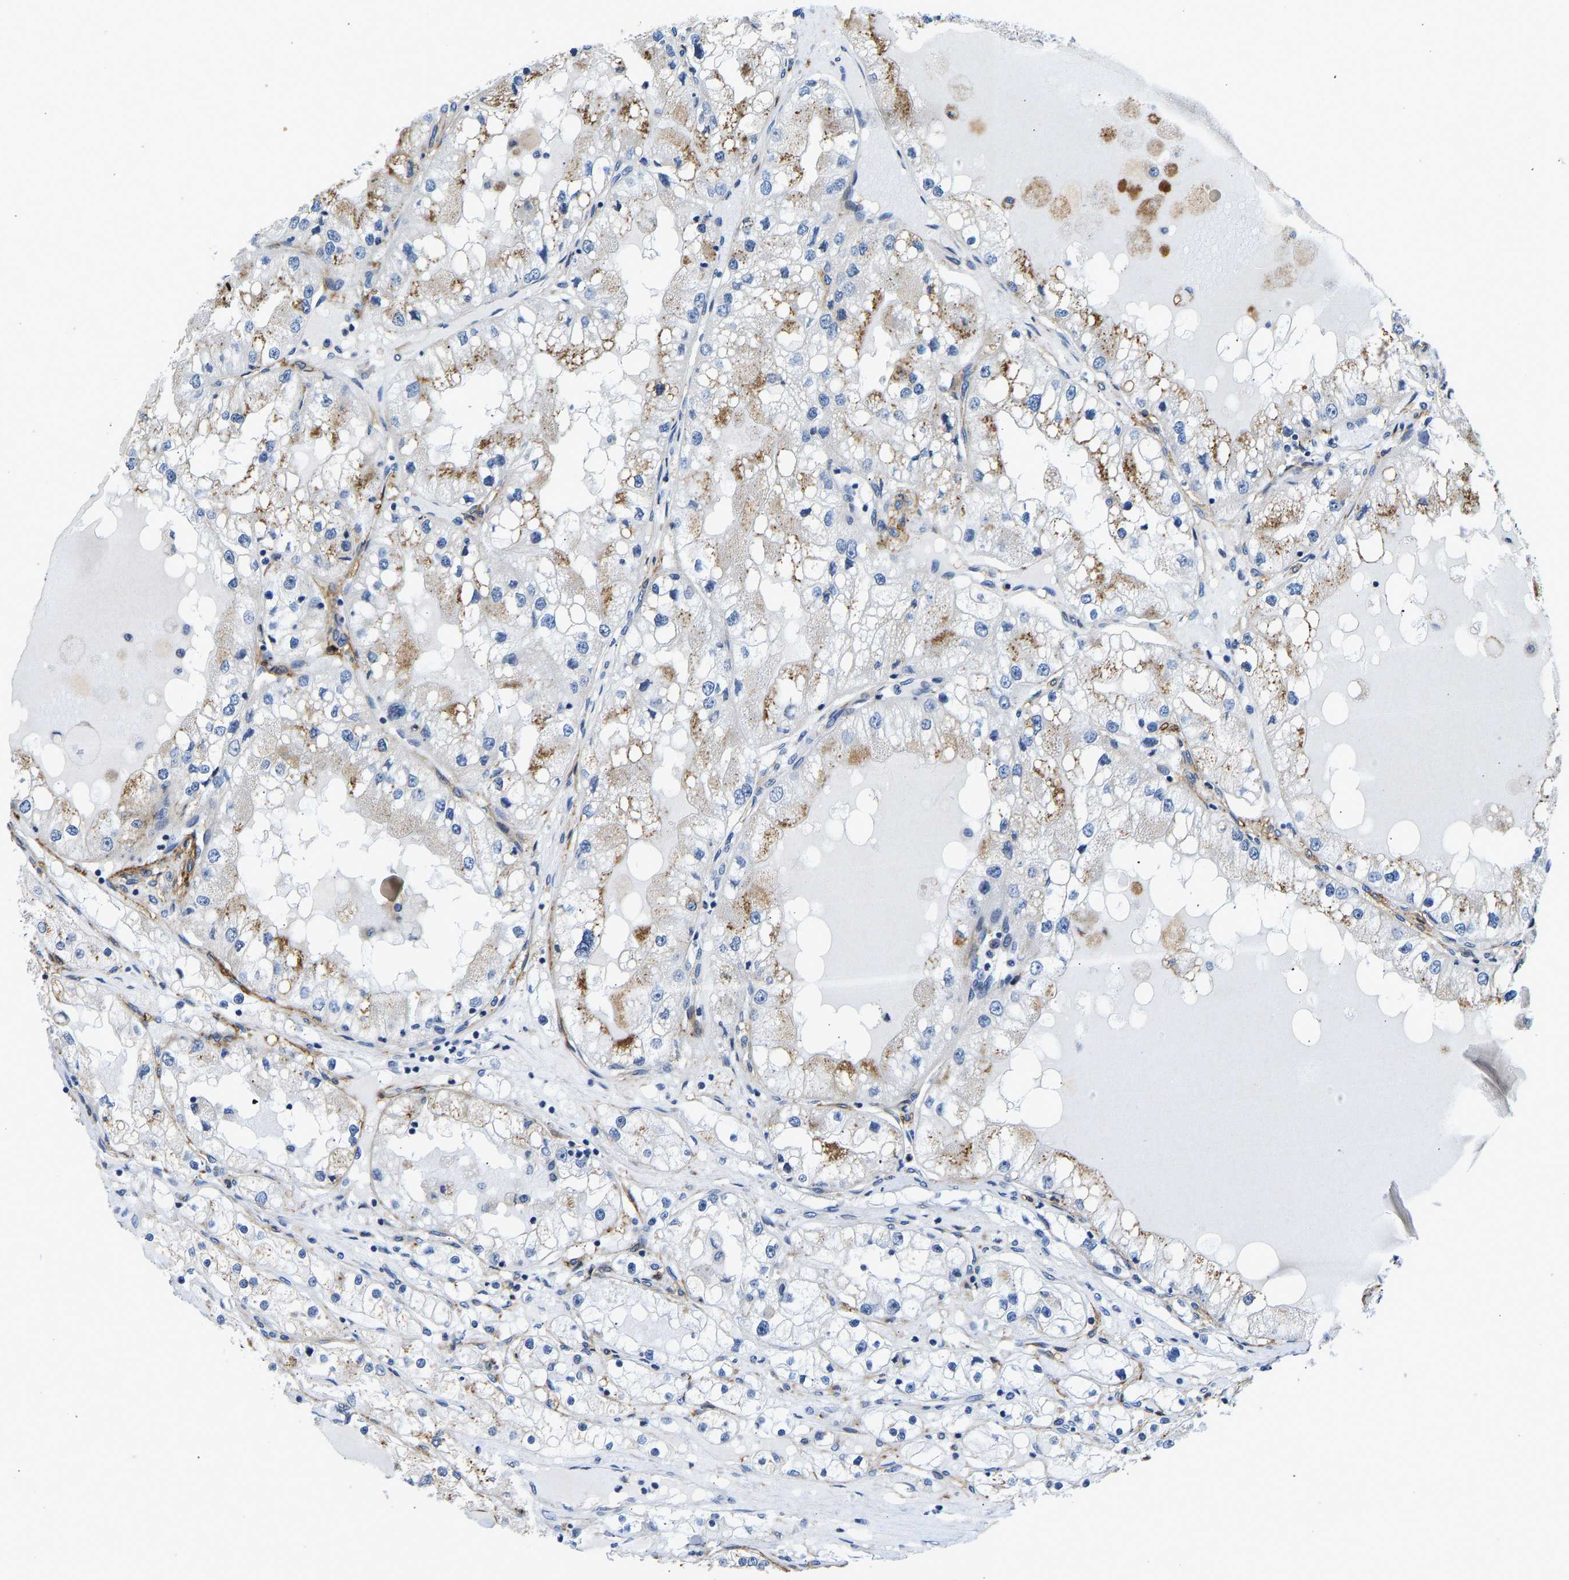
{"staining": {"intensity": "moderate", "quantity": "<25%", "location": "cytoplasmic/membranous"}, "tissue": "renal cancer", "cell_type": "Tumor cells", "image_type": "cancer", "snomed": [{"axis": "morphology", "description": "Adenocarcinoma, NOS"}, {"axis": "topography", "description": "Kidney"}], "caption": "Tumor cells exhibit low levels of moderate cytoplasmic/membranous expression in about <25% of cells in adenocarcinoma (renal). The staining was performed using DAB (3,3'-diaminobenzidine) to visualize the protein expression in brown, while the nuclei were stained in blue with hematoxylin (Magnification: 20x).", "gene": "RESF1", "patient": {"sex": "male", "age": 68}}